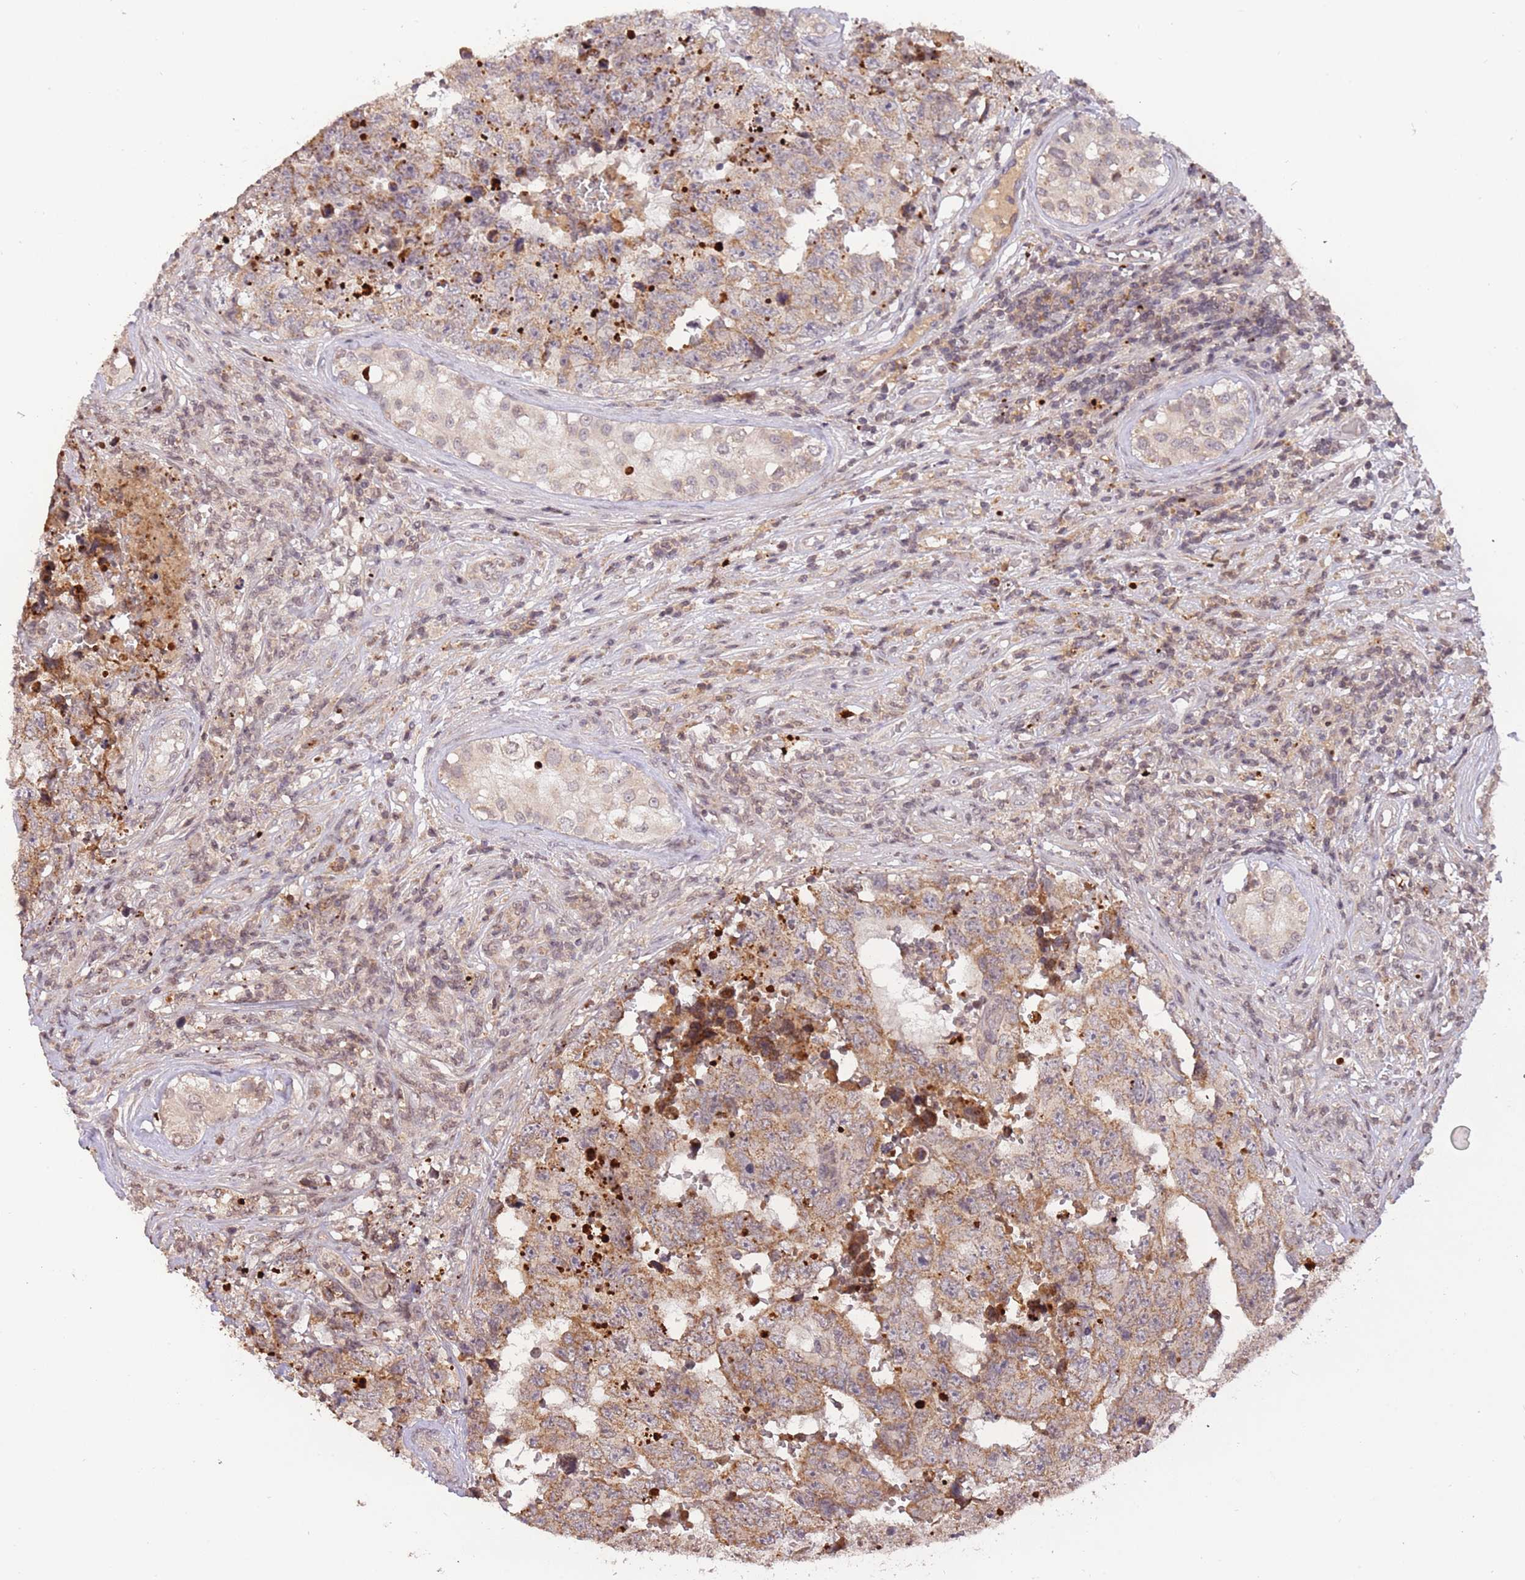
{"staining": {"intensity": "moderate", "quantity": ">75%", "location": "cytoplasmic/membranous"}, "tissue": "testis cancer", "cell_type": "Tumor cells", "image_type": "cancer", "snomed": [{"axis": "morphology", "description": "Normal tissue, NOS"}, {"axis": "morphology", "description": "Carcinoma, Embryonal, NOS"}, {"axis": "topography", "description": "Testis"}, {"axis": "topography", "description": "Epididymis"}], "caption": "IHC of testis embryonal carcinoma demonstrates medium levels of moderate cytoplasmic/membranous positivity in about >75% of tumor cells. The staining was performed using DAB (3,3'-diaminobenzidine), with brown indicating positive protein expression. Nuclei are stained blue with hematoxylin.", "gene": "SAMSN1", "patient": {"sex": "male", "age": 25}}